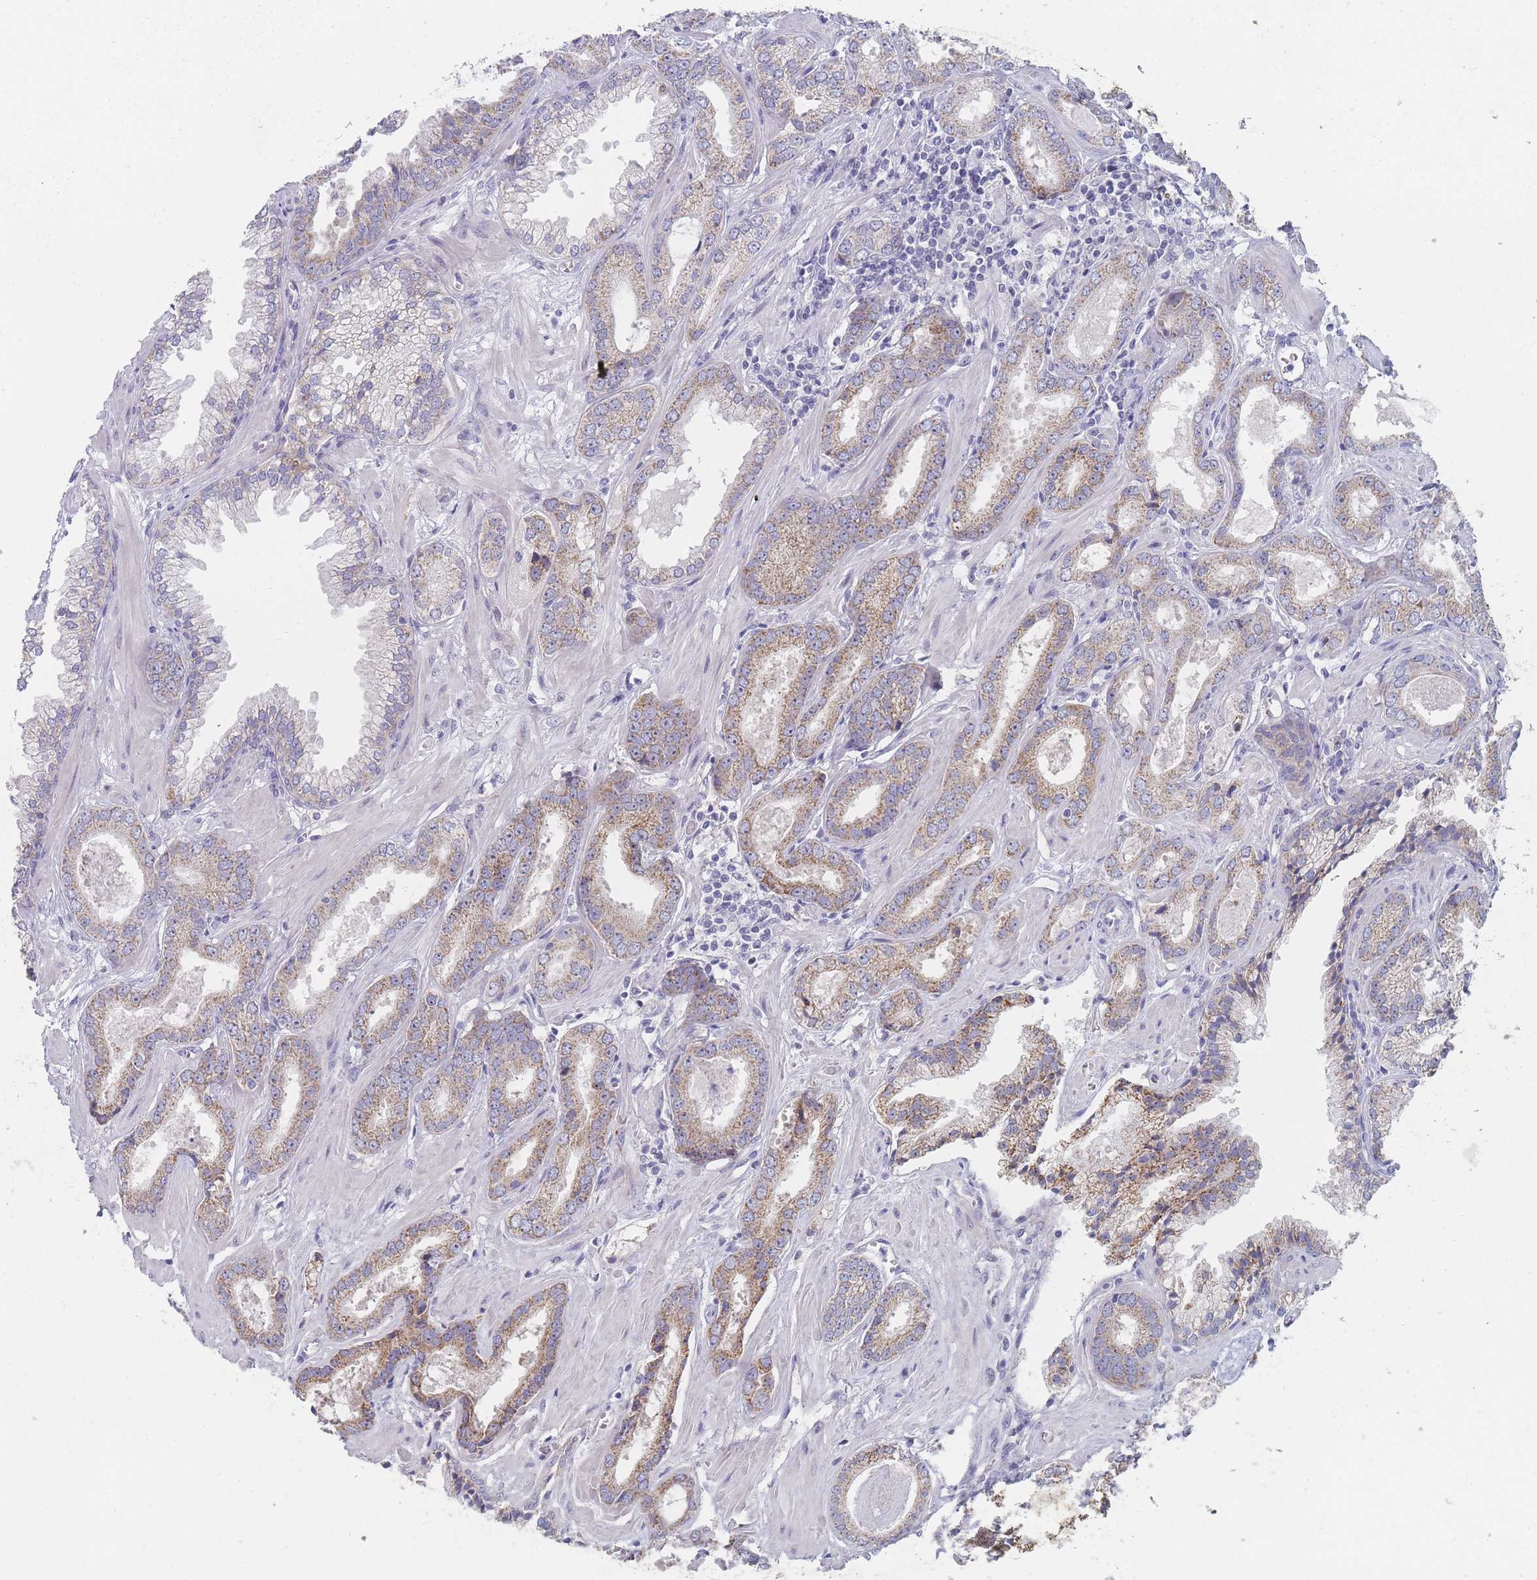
{"staining": {"intensity": "moderate", "quantity": "25%-75%", "location": "cytoplasmic/membranous"}, "tissue": "prostate cancer", "cell_type": "Tumor cells", "image_type": "cancer", "snomed": [{"axis": "morphology", "description": "Adenocarcinoma, Low grade"}, {"axis": "topography", "description": "Prostate"}], "caption": "Brown immunohistochemical staining in human prostate adenocarcinoma (low-grade) shows moderate cytoplasmic/membranous expression in about 25%-75% of tumor cells.", "gene": "RNF8", "patient": {"sex": "male", "age": 60}}